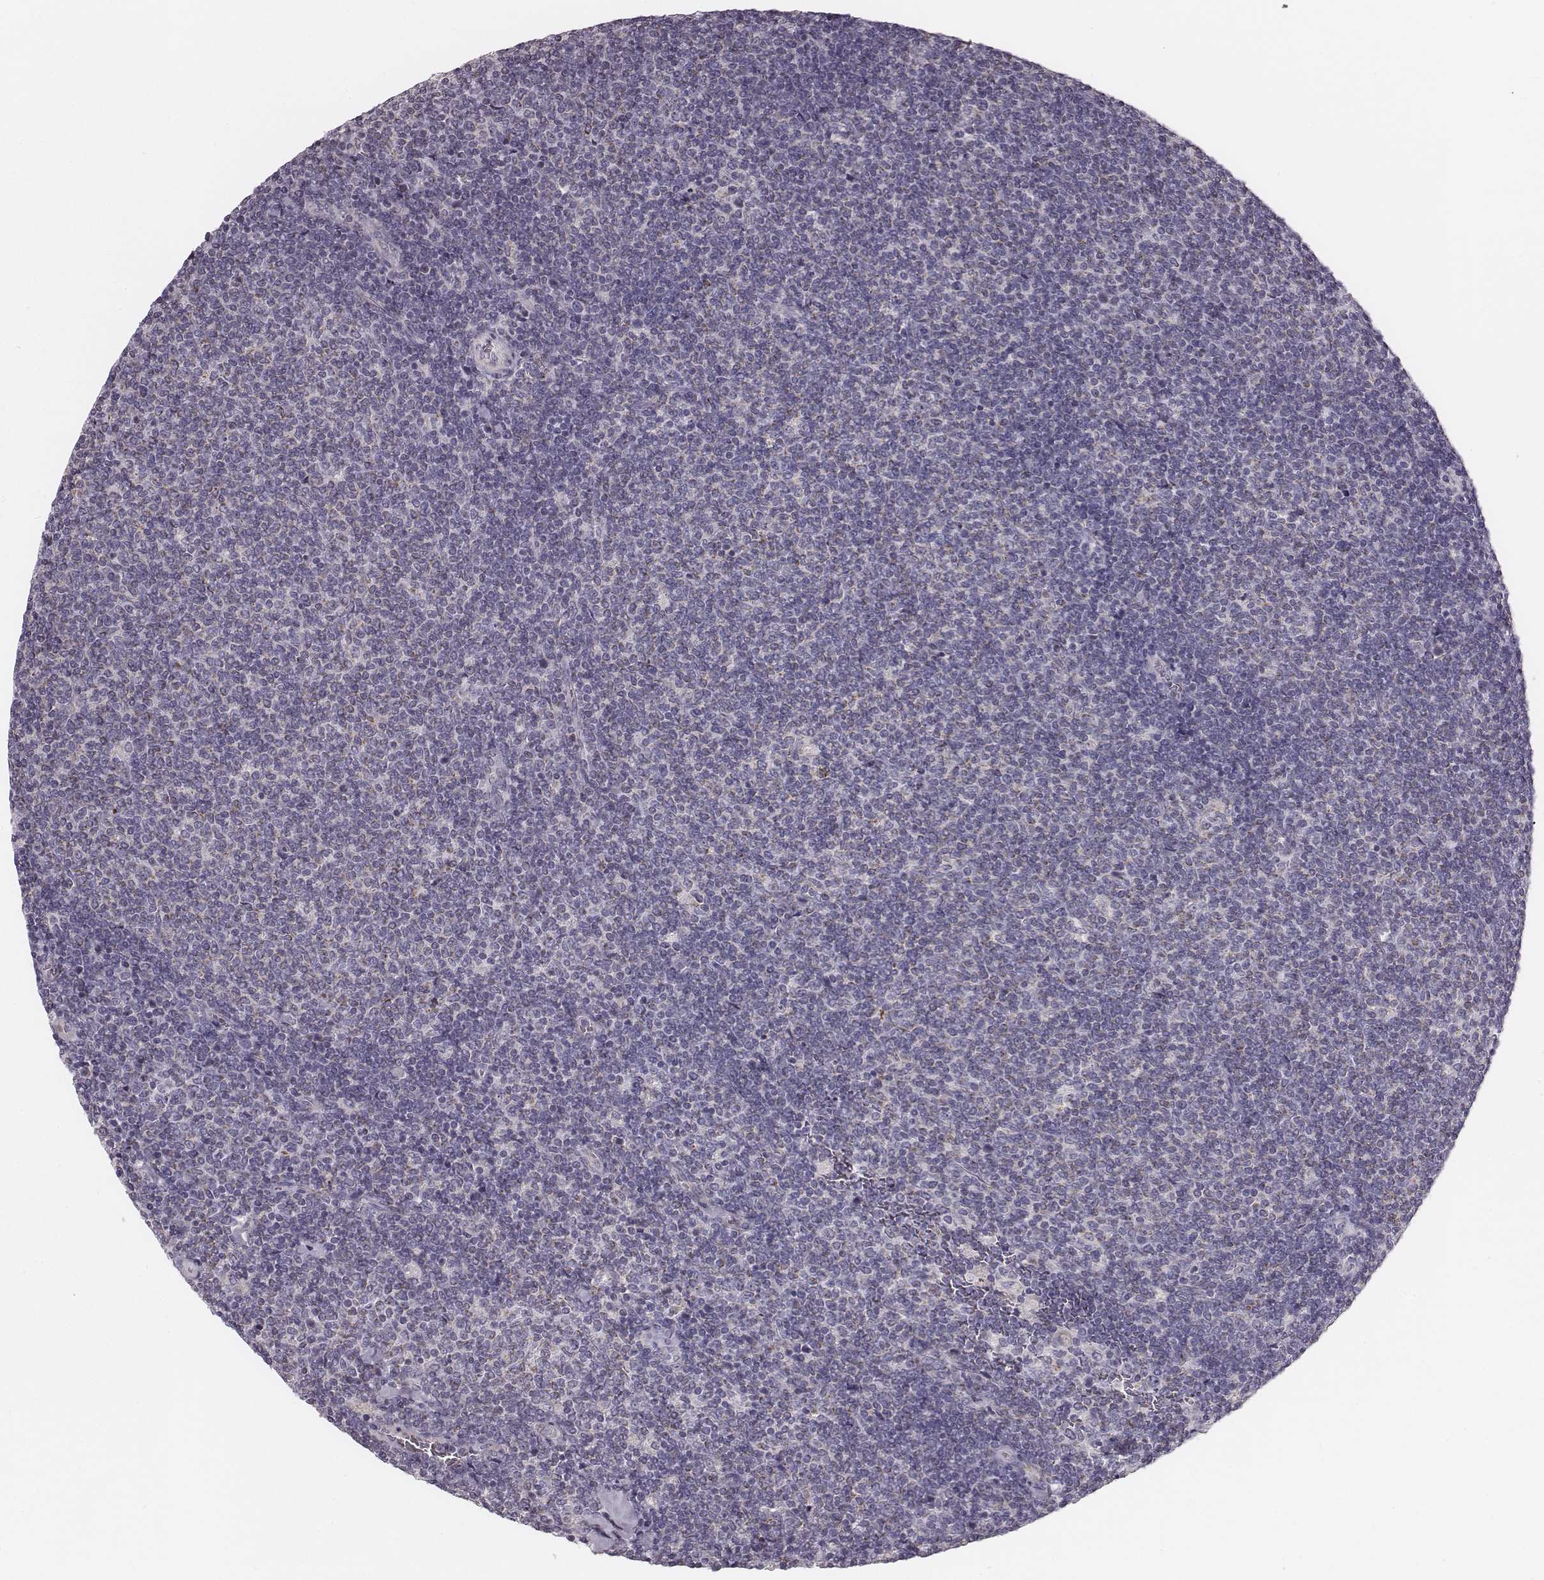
{"staining": {"intensity": "negative", "quantity": "none", "location": "none"}, "tissue": "lymphoma", "cell_type": "Tumor cells", "image_type": "cancer", "snomed": [{"axis": "morphology", "description": "Malignant lymphoma, non-Hodgkin's type, Low grade"}, {"axis": "topography", "description": "Lymph node"}], "caption": "High magnification brightfield microscopy of lymphoma stained with DAB (brown) and counterstained with hematoxylin (blue): tumor cells show no significant positivity.", "gene": "UBL4B", "patient": {"sex": "male", "age": 52}}